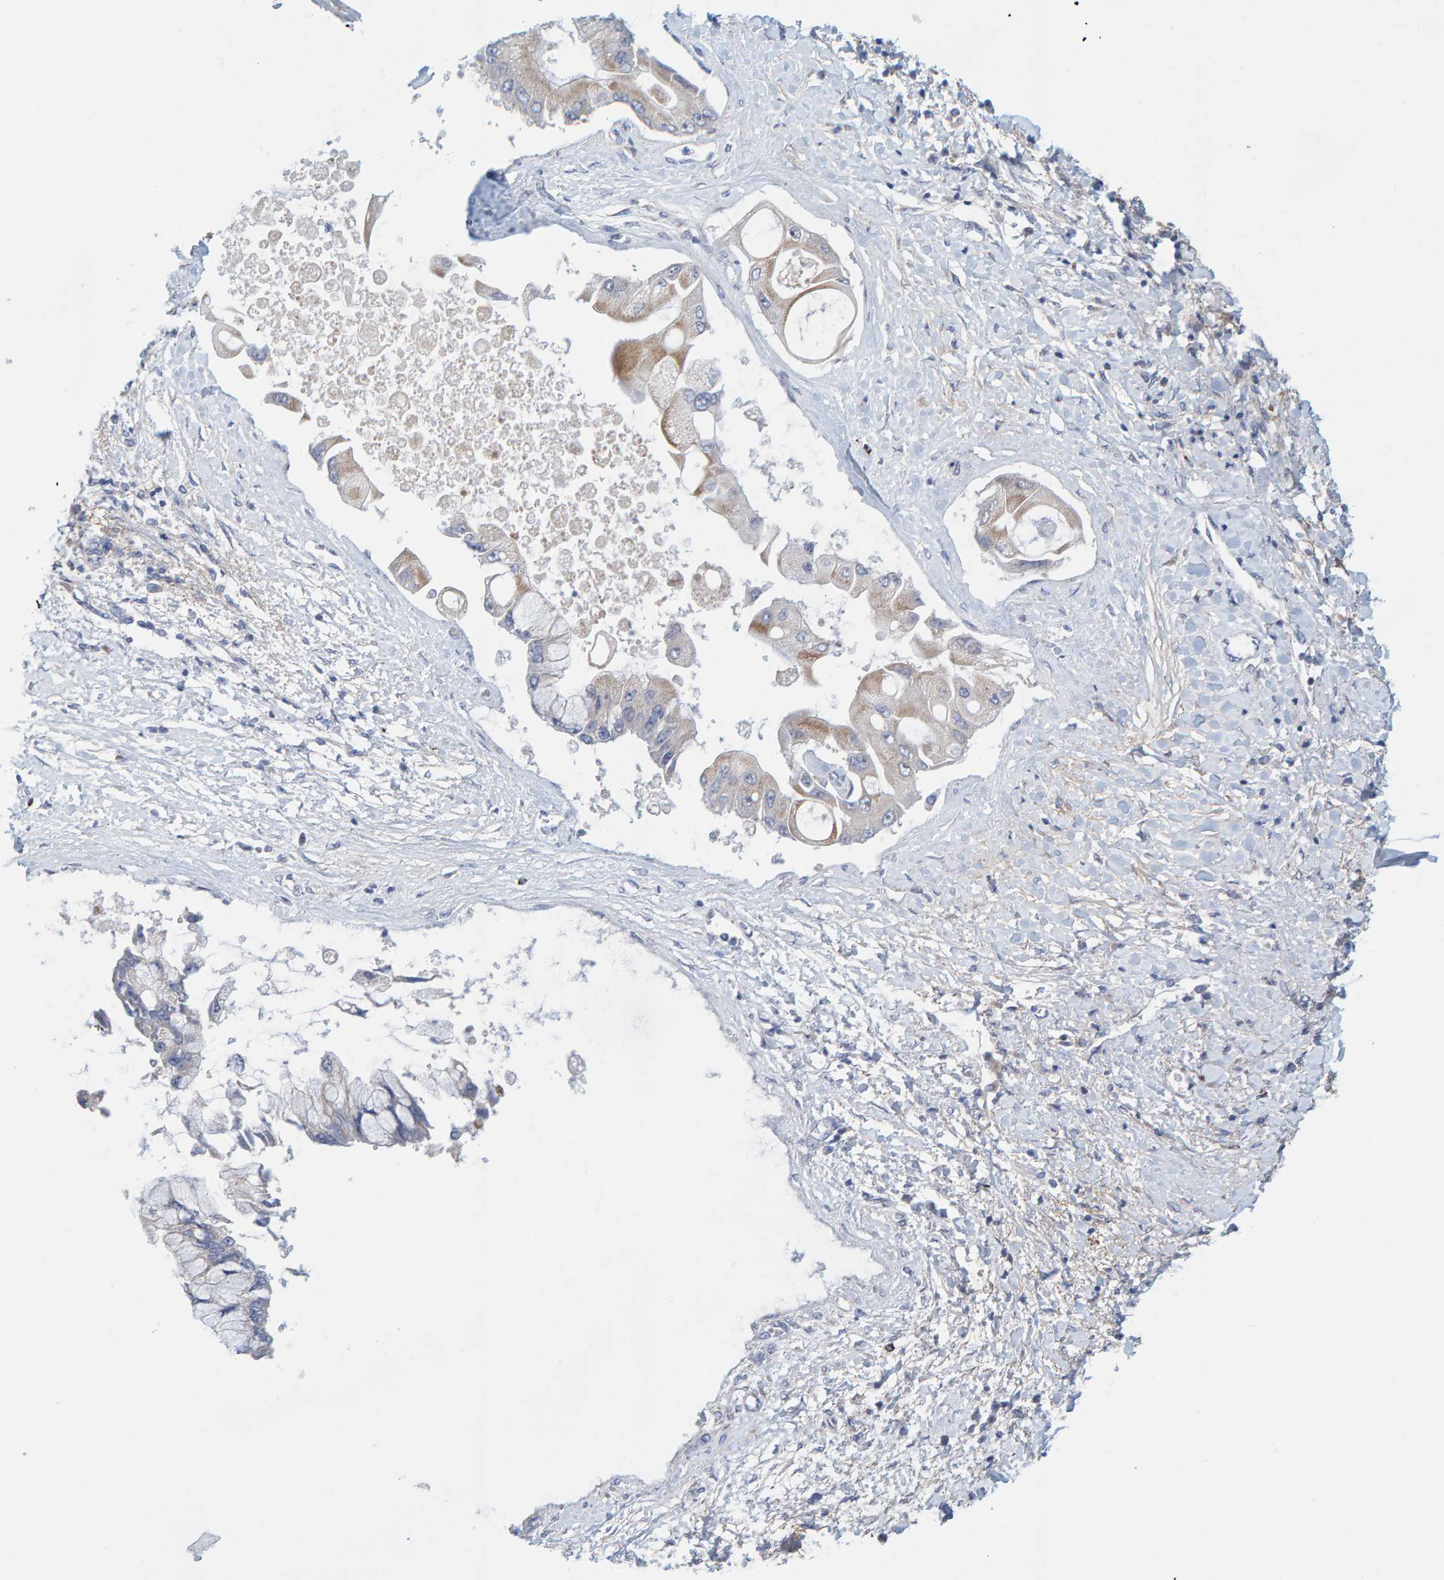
{"staining": {"intensity": "weak", "quantity": "<25%", "location": "cytoplasmic/membranous"}, "tissue": "liver cancer", "cell_type": "Tumor cells", "image_type": "cancer", "snomed": [{"axis": "morphology", "description": "Cholangiocarcinoma"}, {"axis": "topography", "description": "Liver"}], "caption": "There is no significant staining in tumor cells of liver cancer.", "gene": "ZC3H3", "patient": {"sex": "male", "age": 50}}